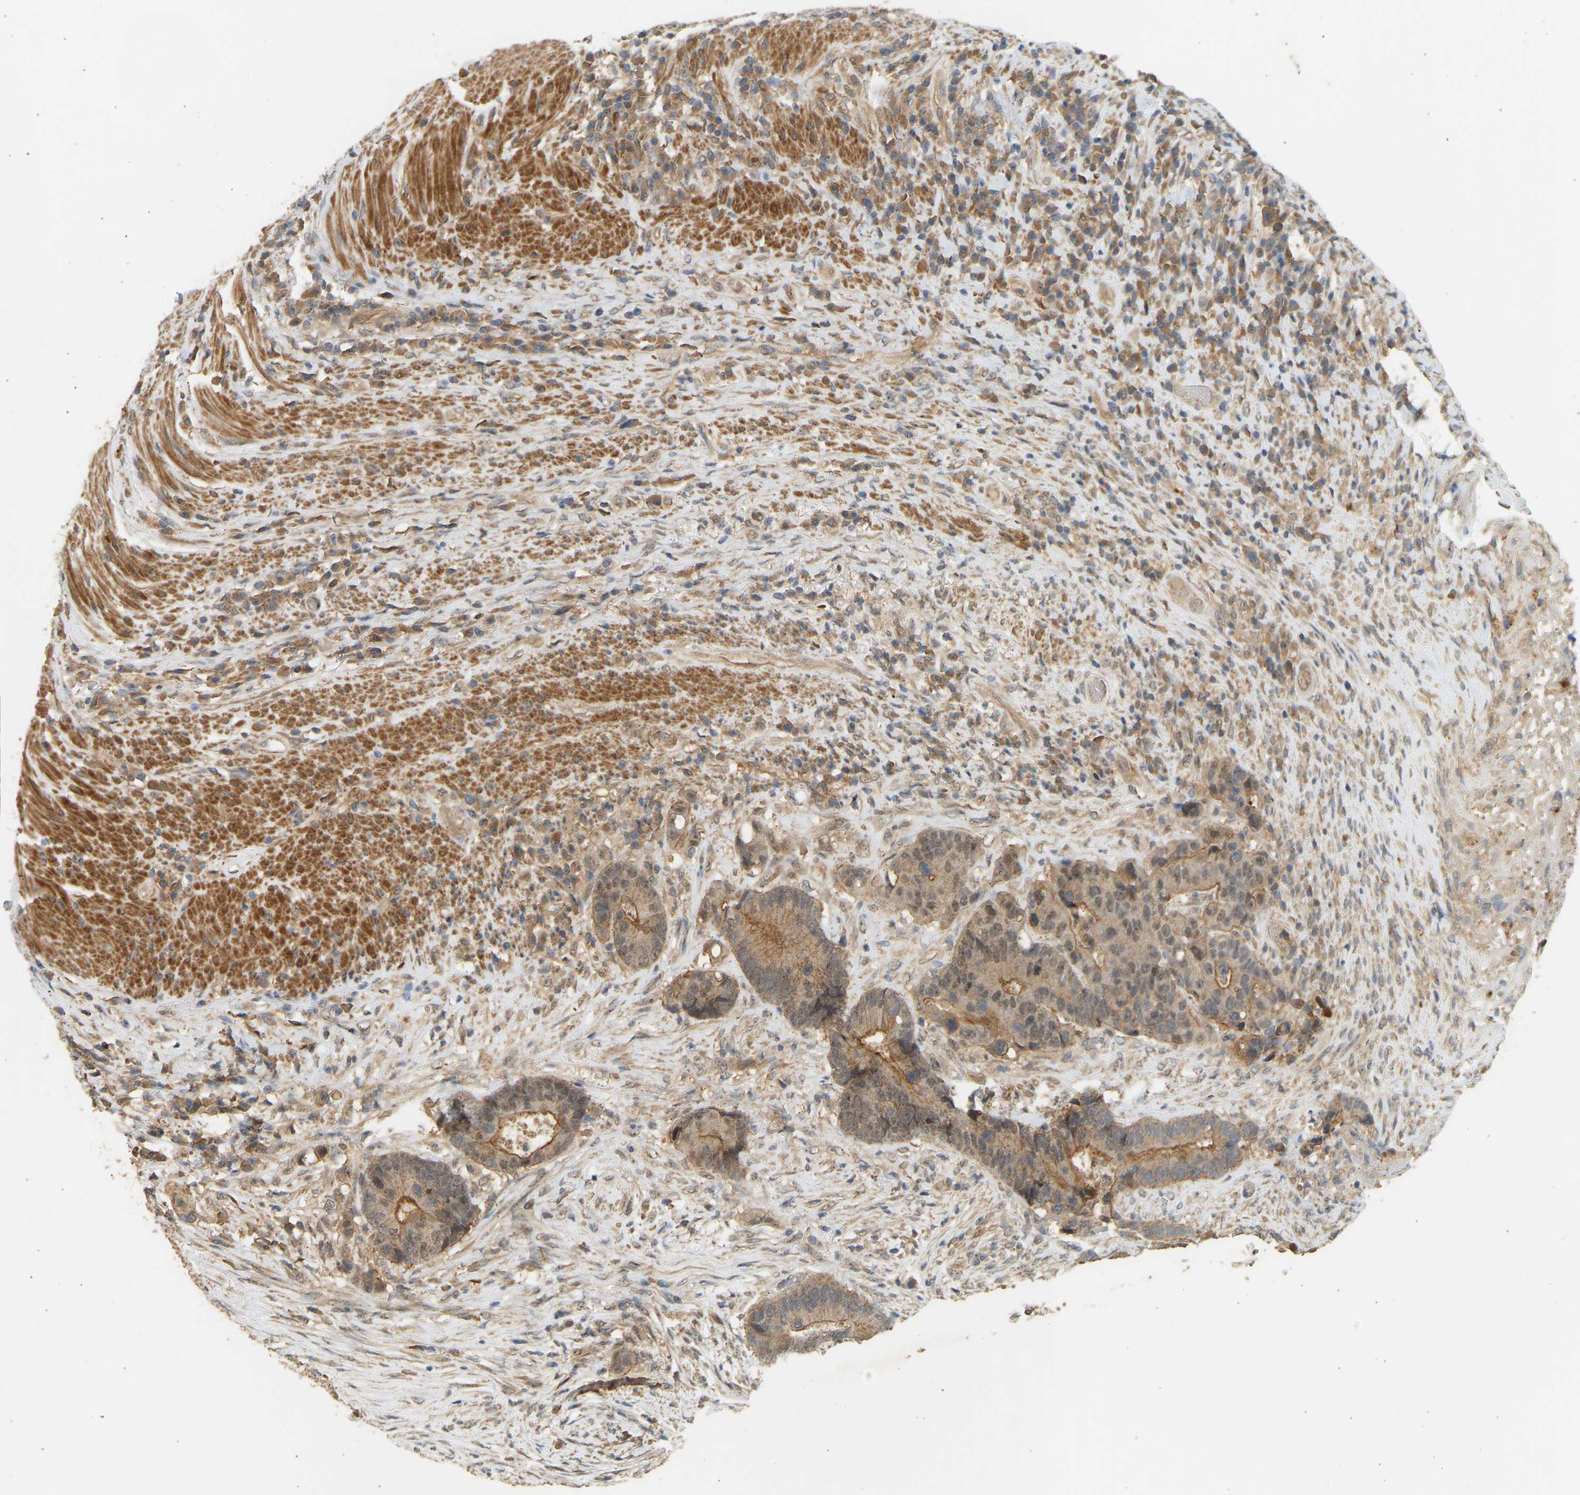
{"staining": {"intensity": "moderate", "quantity": ">75%", "location": "cytoplasmic/membranous"}, "tissue": "colorectal cancer", "cell_type": "Tumor cells", "image_type": "cancer", "snomed": [{"axis": "morphology", "description": "Adenocarcinoma, NOS"}, {"axis": "topography", "description": "Rectum"}], "caption": "Immunohistochemical staining of human colorectal cancer exhibits medium levels of moderate cytoplasmic/membranous protein expression in approximately >75% of tumor cells. (IHC, brightfield microscopy, high magnification).", "gene": "RGL1", "patient": {"sex": "female", "age": 89}}